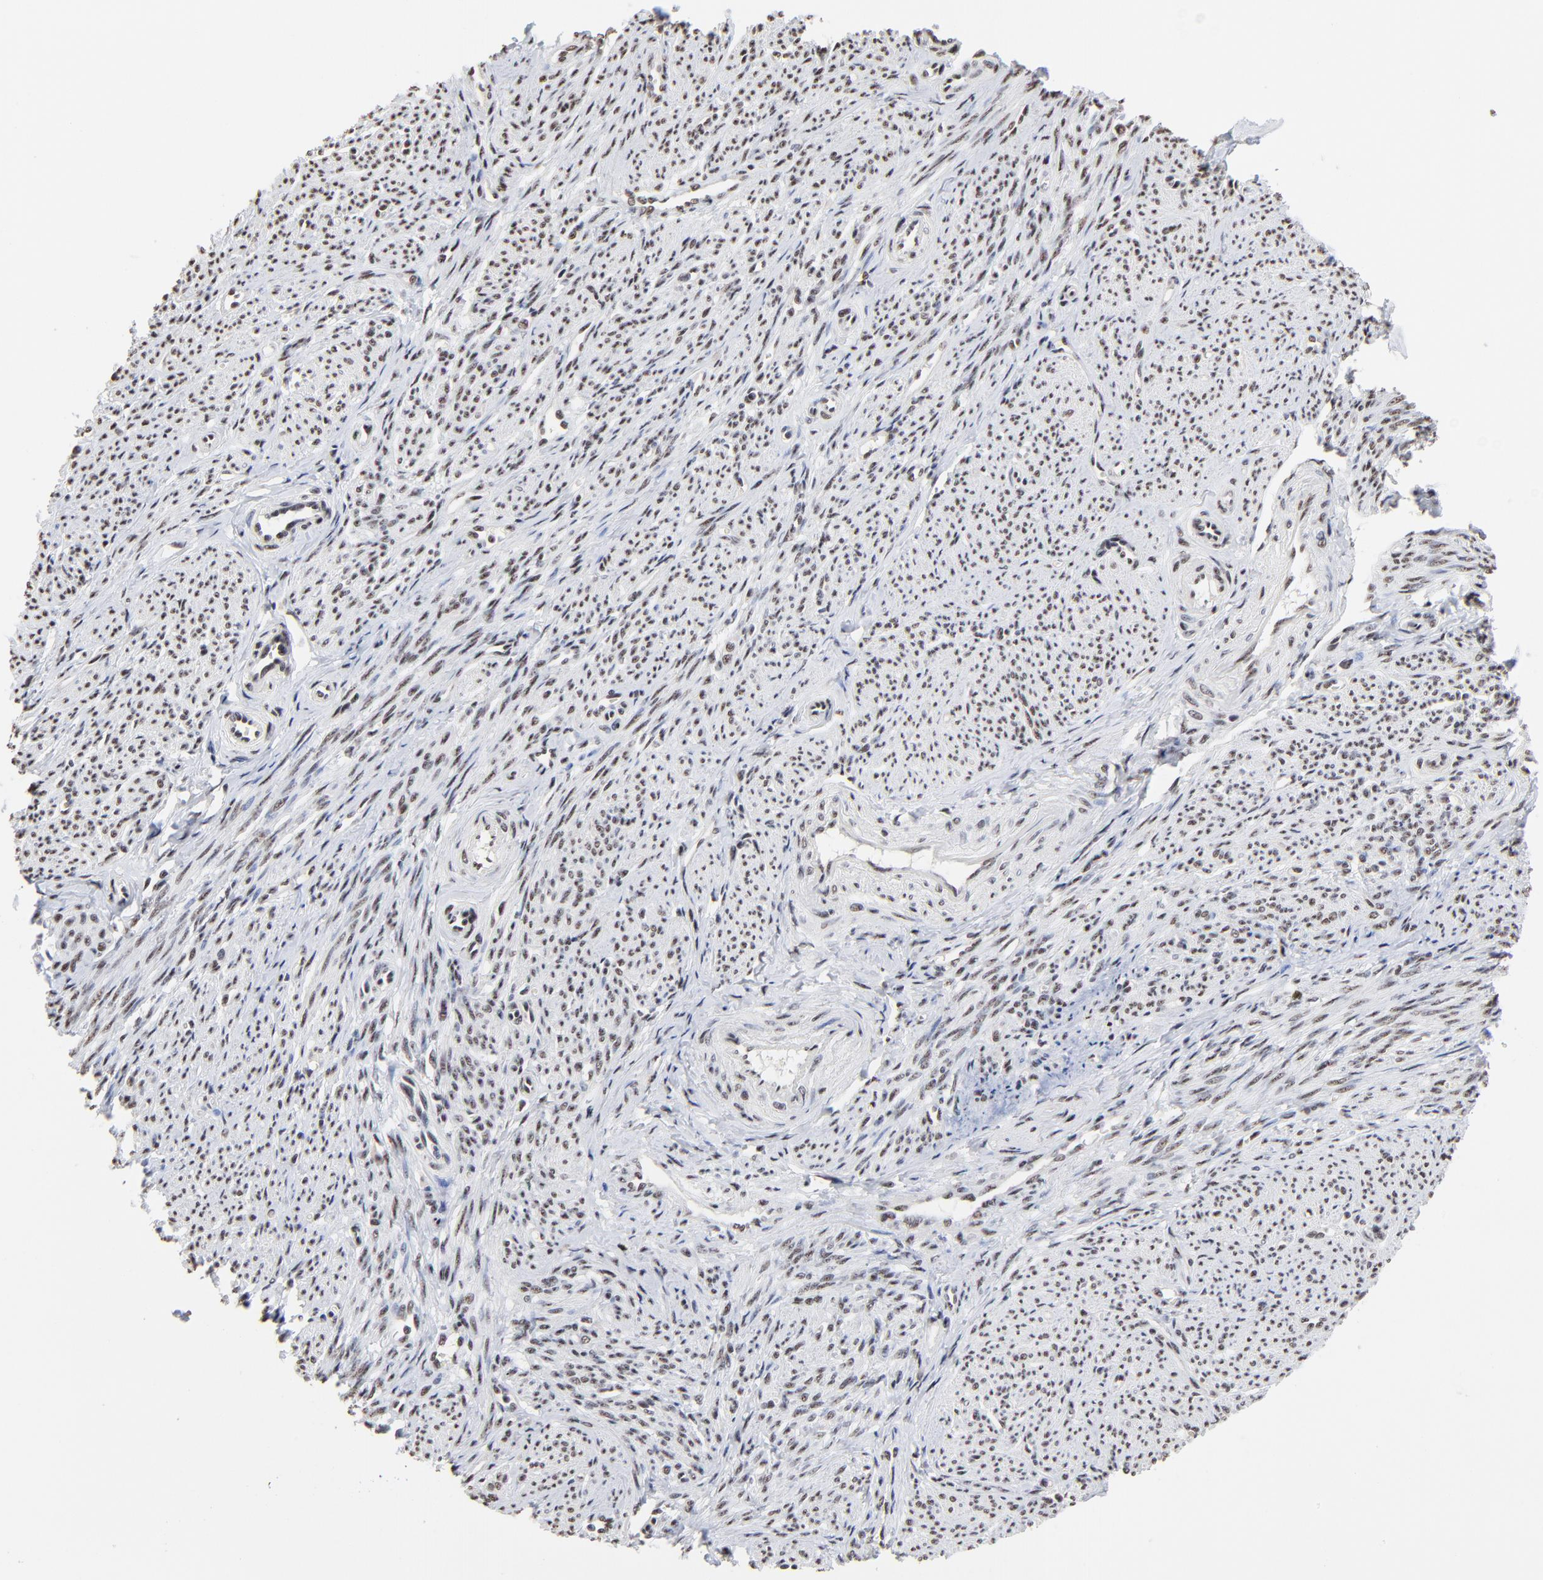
{"staining": {"intensity": "weak", "quantity": "25%-75%", "location": "nuclear"}, "tissue": "smooth muscle", "cell_type": "Smooth muscle cells", "image_type": "normal", "snomed": [{"axis": "morphology", "description": "Normal tissue, NOS"}, {"axis": "topography", "description": "Smooth muscle"}], "caption": "Smooth muscle stained for a protein shows weak nuclear positivity in smooth muscle cells. Nuclei are stained in blue.", "gene": "MBD4", "patient": {"sex": "female", "age": 65}}